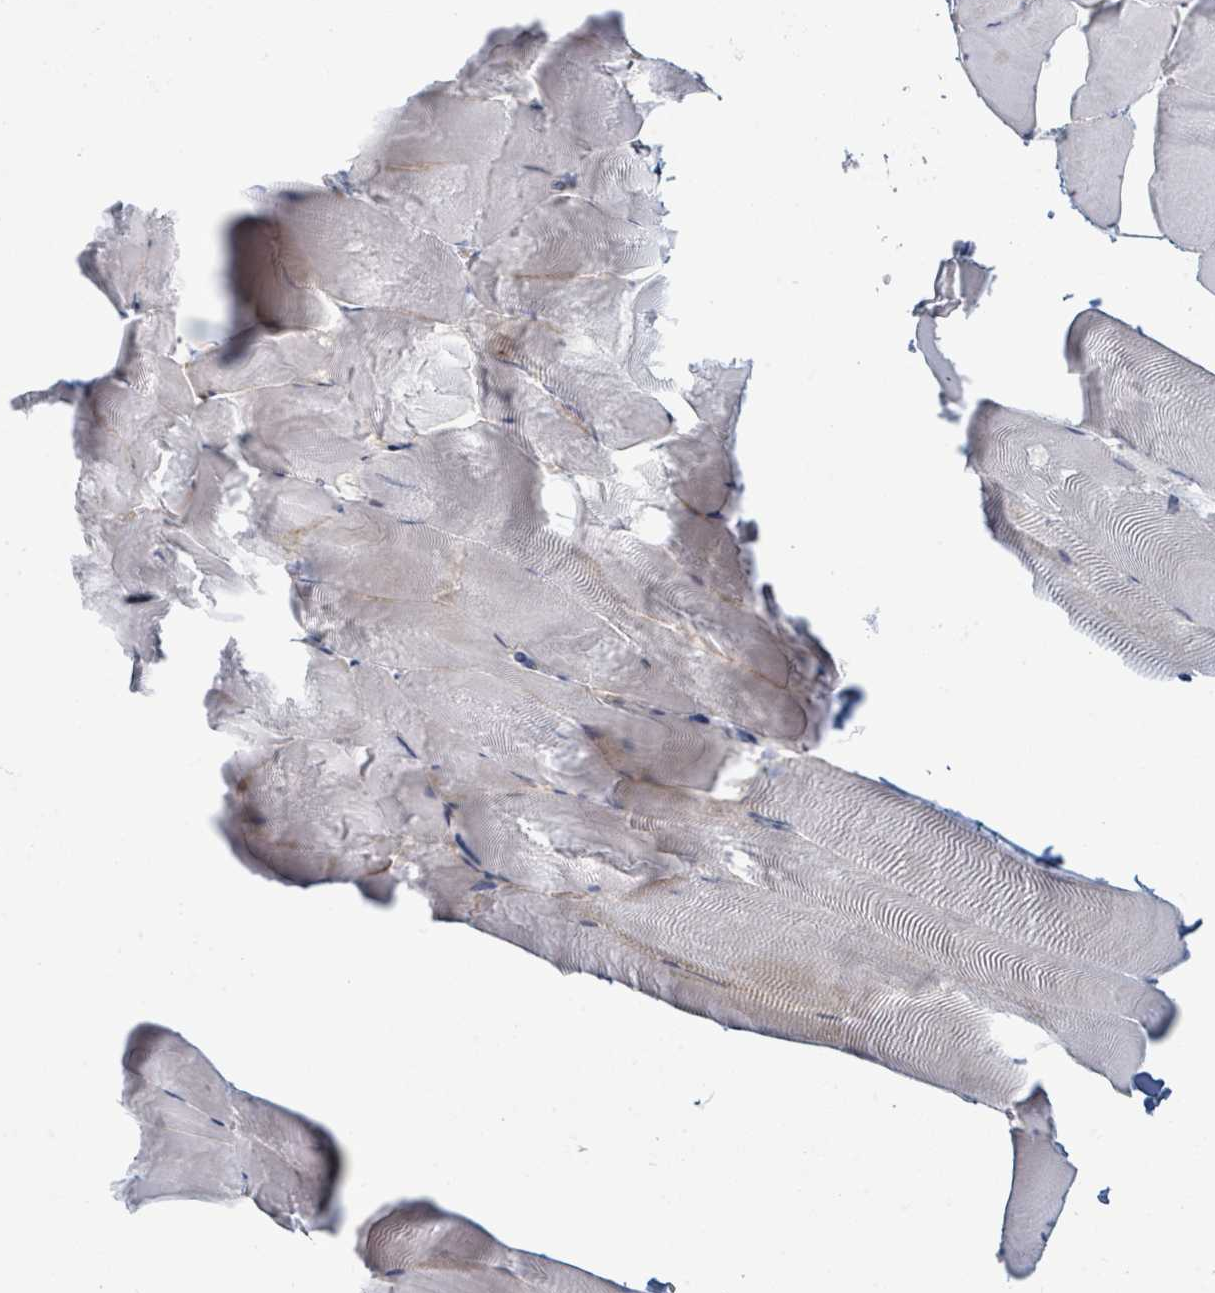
{"staining": {"intensity": "negative", "quantity": "none", "location": "none"}, "tissue": "skeletal muscle", "cell_type": "Myocytes", "image_type": "normal", "snomed": [{"axis": "morphology", "description": "Normal tissue, NOS"}, {"axis": "topography", "description": "Skeletal muscle"}], "caption": "Immunohistochemical staining of unremarkable skeletal muscle demonstrates no significant positivity in myocytes.", "gene": "TNFRSF14", "patient": {"sex": "female", "age": 64}}